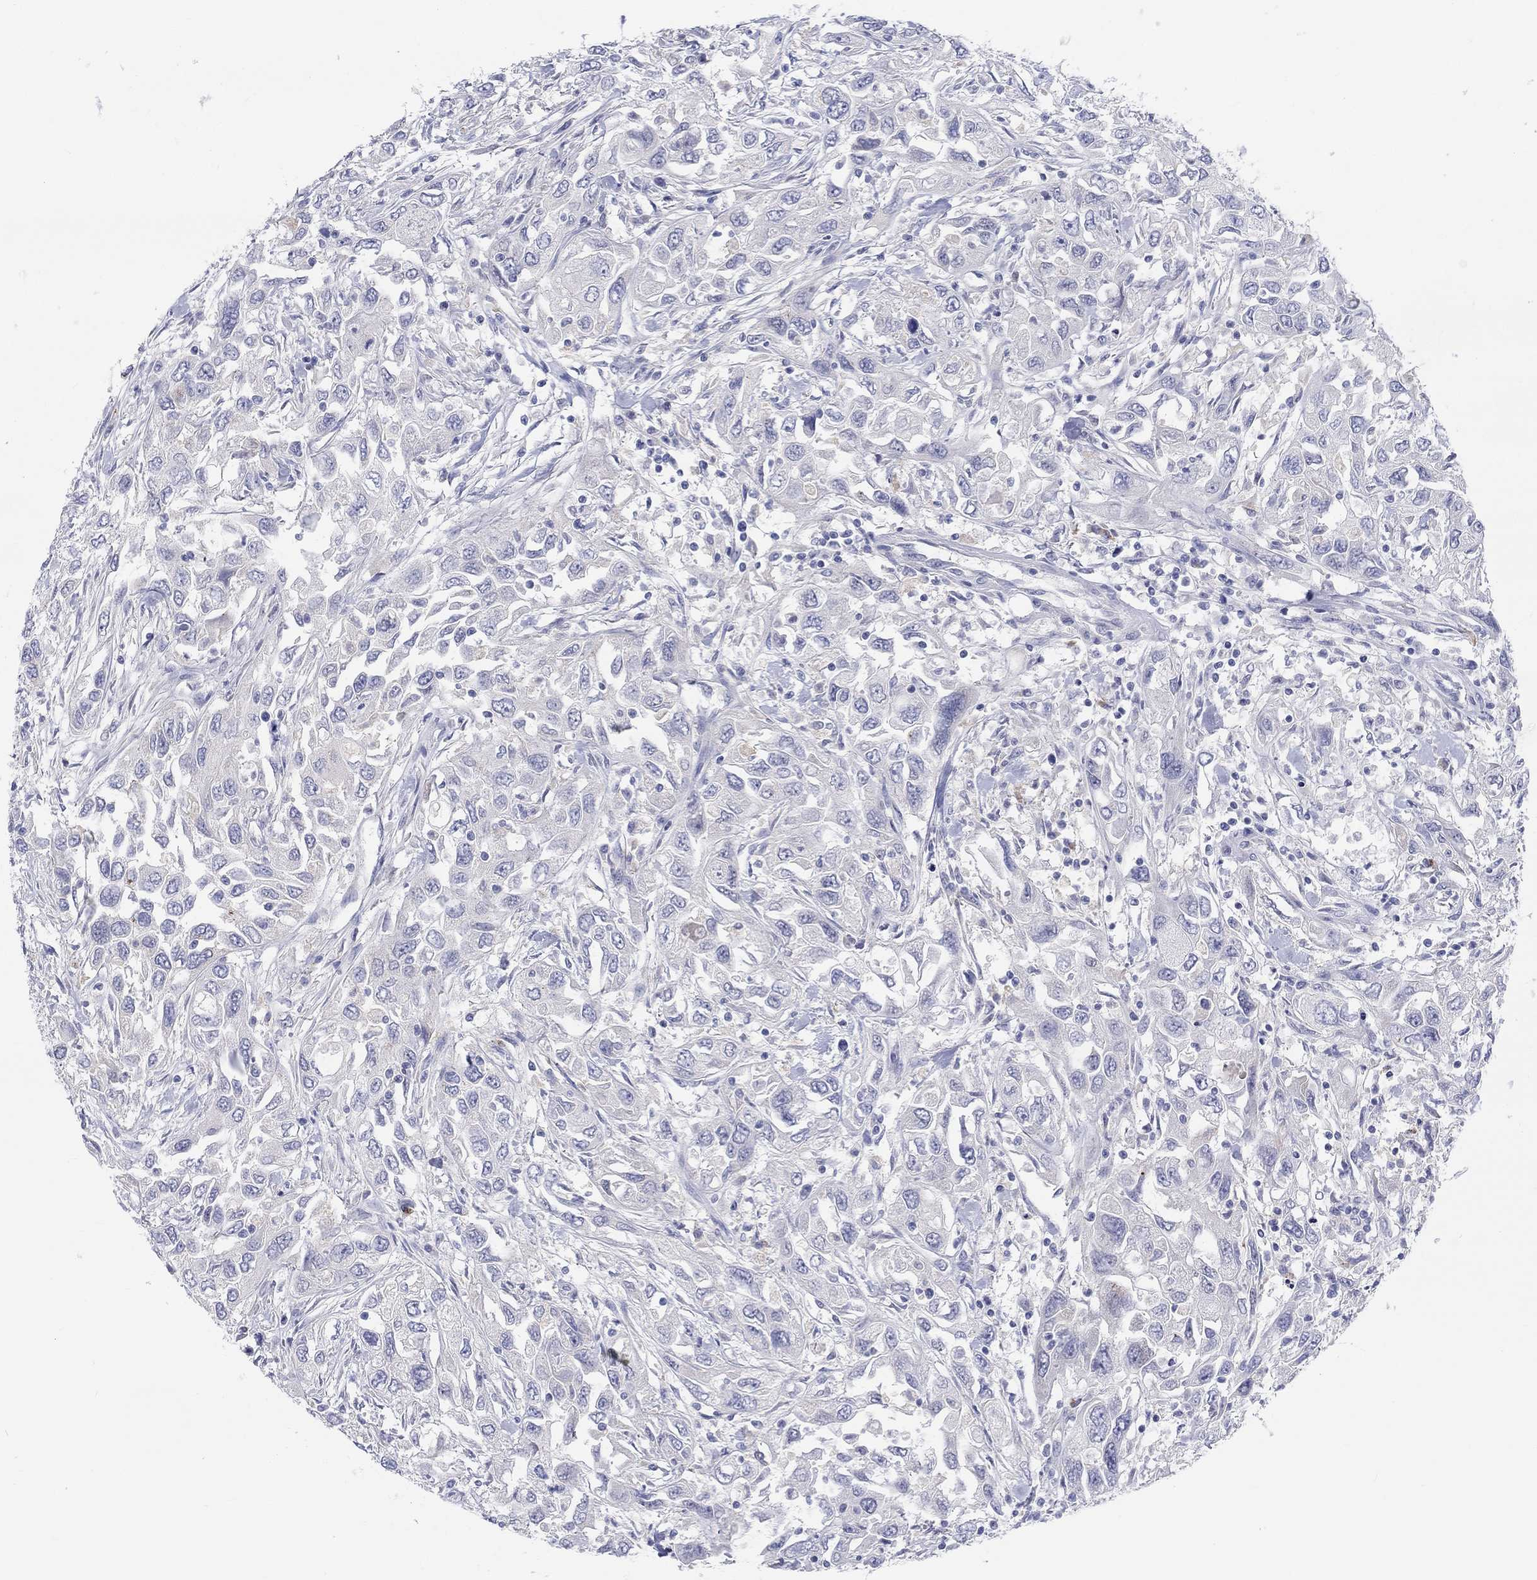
{"staining": {"intensity": "negative", "quantity": "none", "location": "none"}, "tissue": "urothelial cancer", "cell_type": "Tumor cells", "image_type": "cancer", "snomed": [{"axis": "morphology", "description": "Urothelial carcinoma, High grade"}, {"axis": "topography", "description": "Urinary bladder"}], "caption": "Tumor cells are negative for brown protein staining in high-grade urothelial carcinoma.", "gene": "BCO2", "patient": {"sex": "male", "age": 76}}